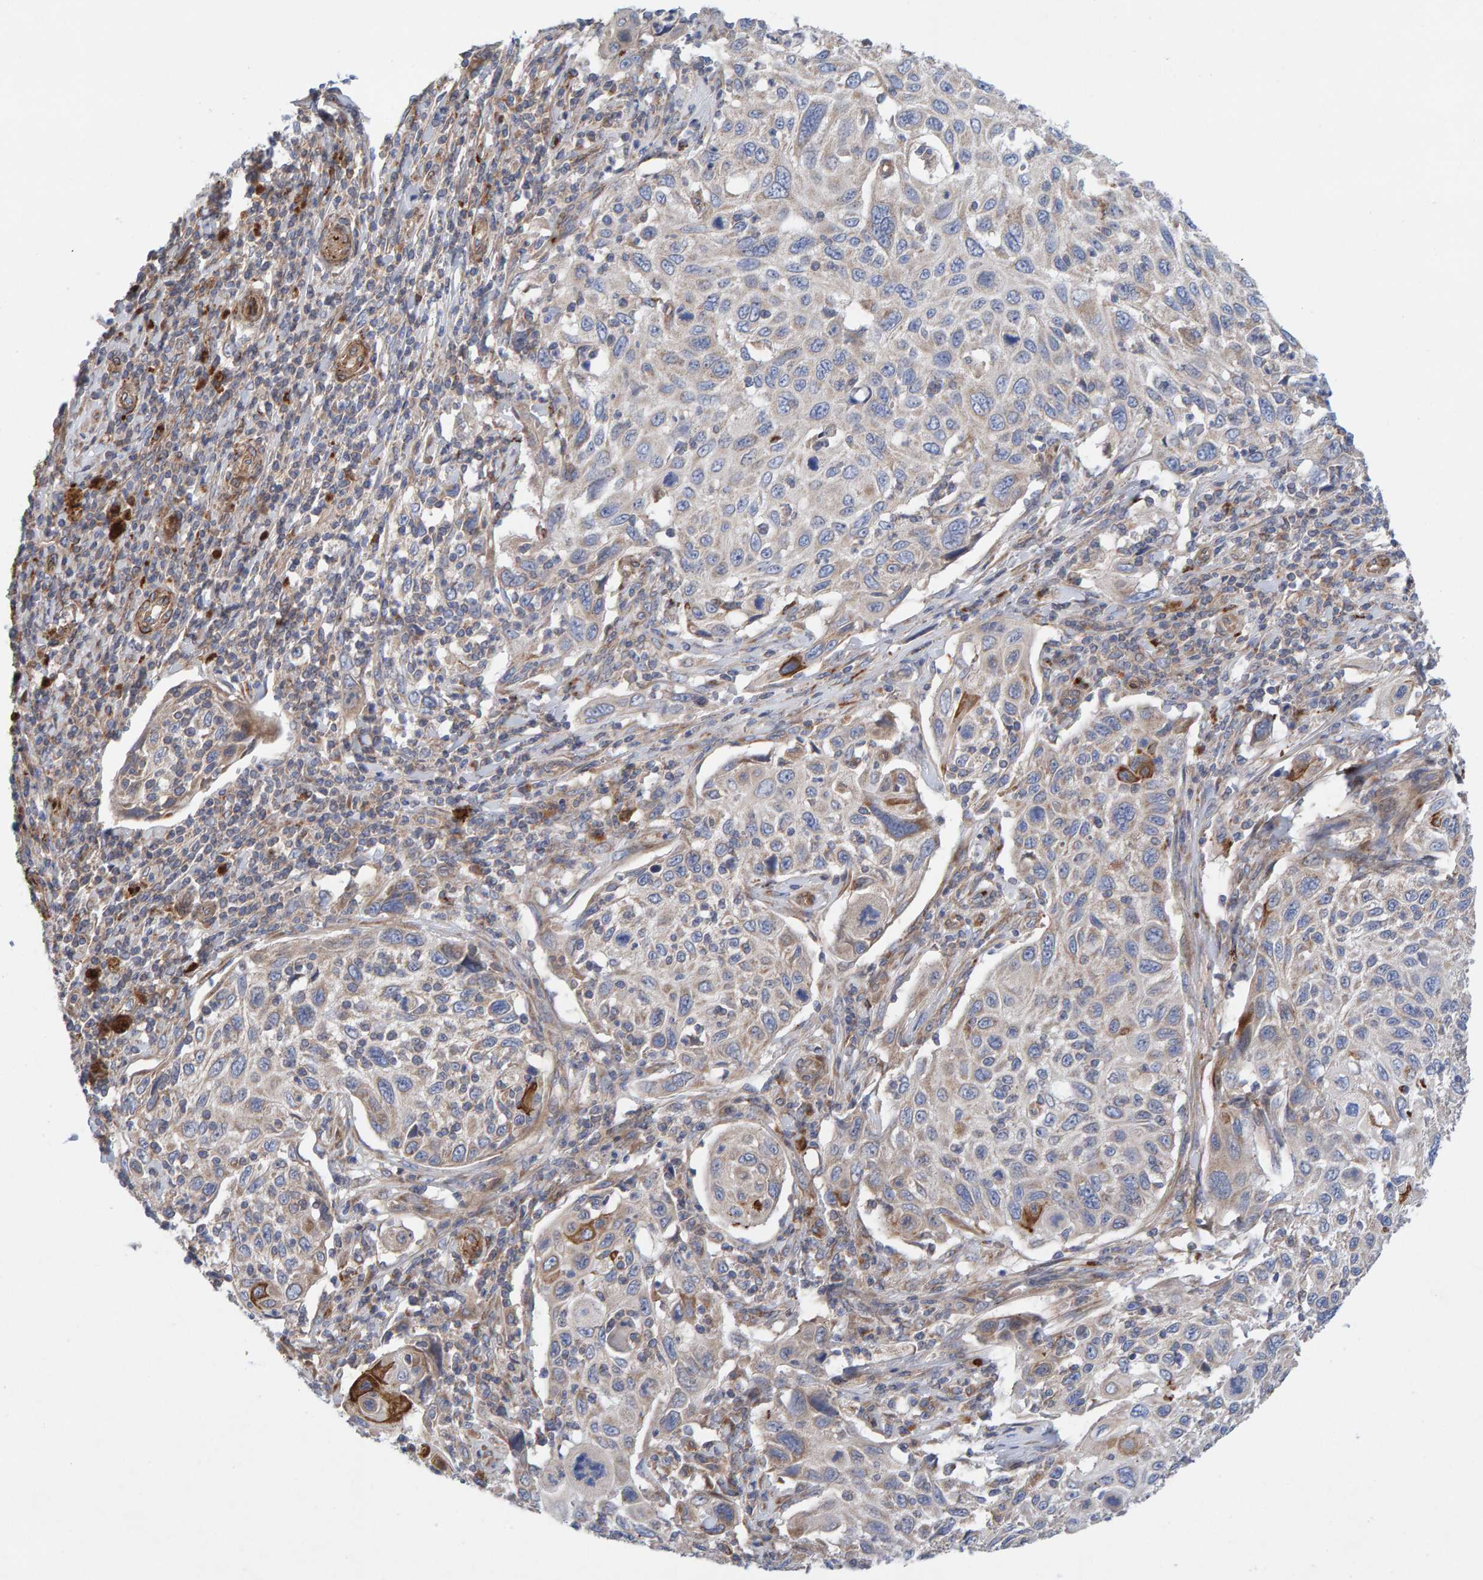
{"staining": {"intensity": "strong", "quantity": "<25%", "location": "cytoplasmic/membranous"}, "tissue": "cervical cancer", "cell_type": "Tumor cells", "image_type": "cancer", "snomed": [{"axis": "morphology", "description": "Squamous cell carcinoma, NOS"}, {"axis": "topography", "description": "Cervix"}], "caption": "A brown stain labels strong cytoplasmic/membranous positivity of a protein in human cervical cancer (squamous cell carcinoma) tumor cells.", "gene": "CDK5RAP3", "patient": {"sex": "female", "age": 70}}